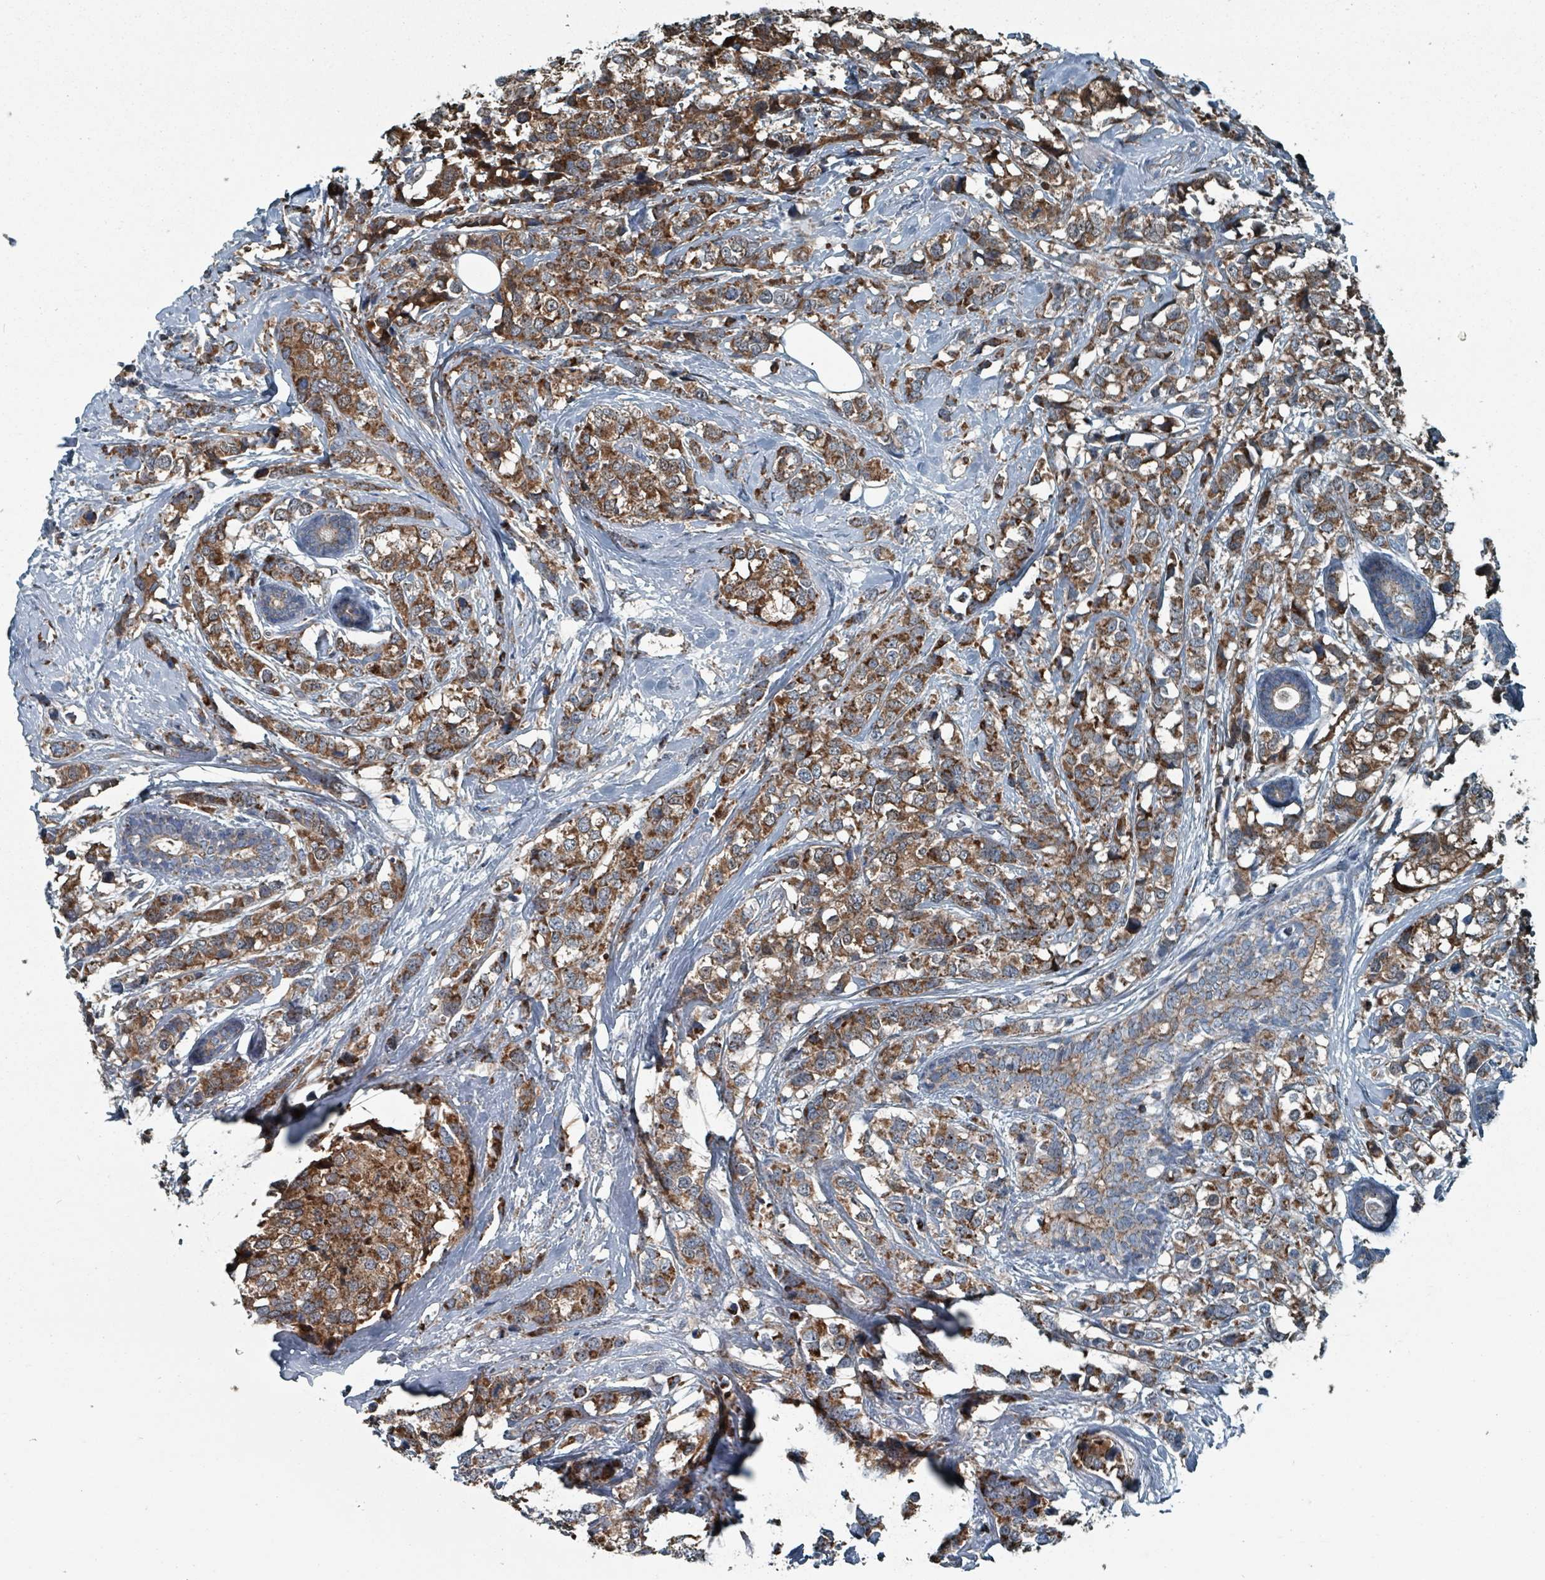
{"staining": {"intensity": "strong", "quantity": ">75%", "location": "cytoplasmic/membranous"}, "tissue": "breast cancer", "cell_type": "Tumor cells", "image_type": "cancer", "snomed": [{"axis": "morphology", "description": "Lobular carcinoma"}, {"axis": "topography", "description": "Breast"}], "caption": "Lobular carcinoma (breast) stained with DAB (3,3'-diaminobenzidine) immunohistochemistry (IHC) shows high levels of strong cytoplasmic/membranous expression in approximately >75% of tumor cells. (Brightfield microscopy of DAB IHC at high magnification).", "gene": "ABHD18", "patient": {"sex": "female", "age": 59}}